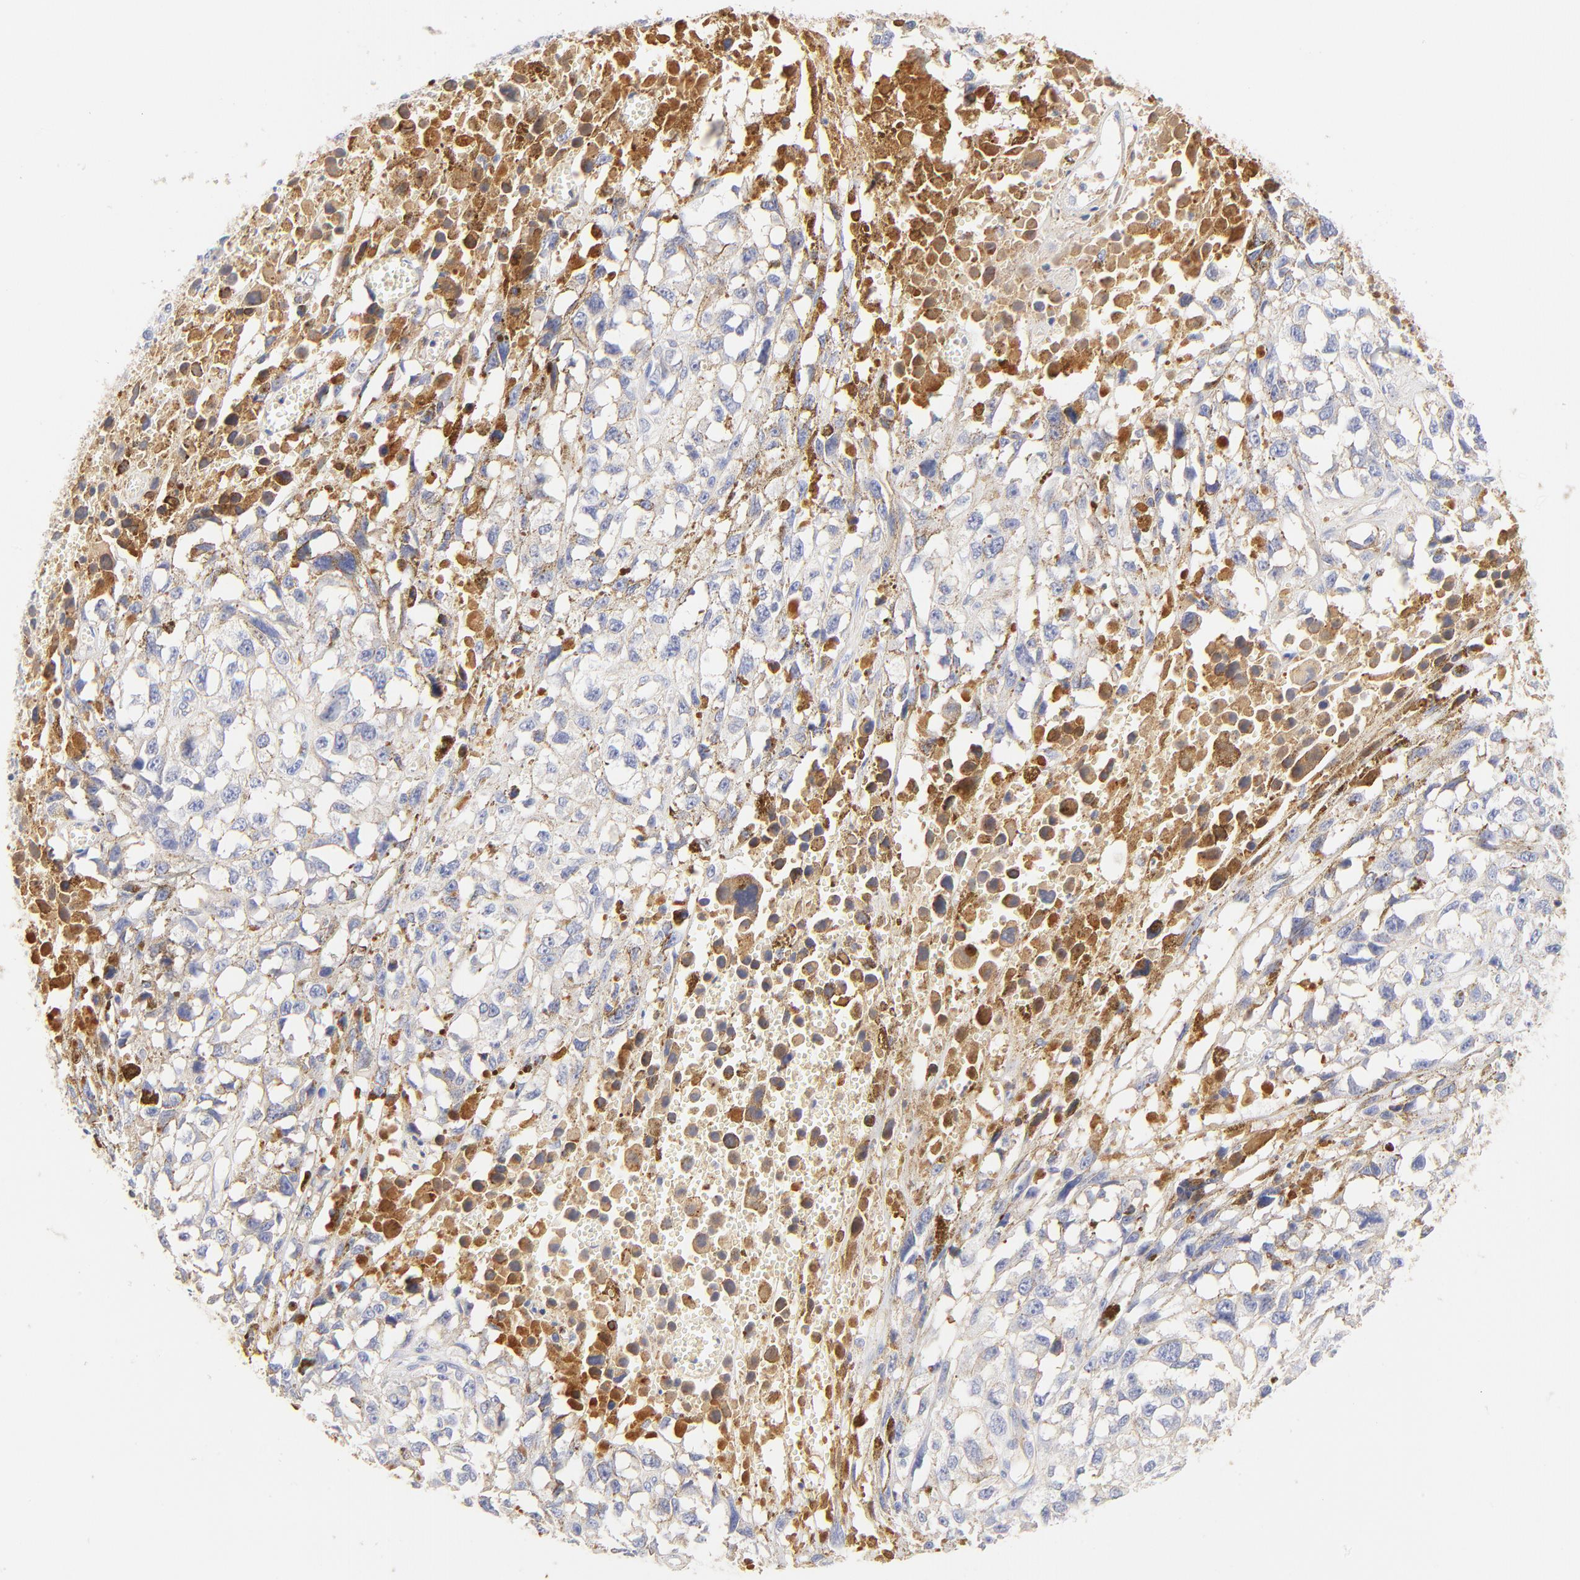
{"staining": {"intensity": "negative", "quantity": "none", "location": "none"}, "tissue": "melanoma", "cell_type": "Tumor cells", "image_type": "cancer", "snomed": [{"axis": "morphology", "description": "Malignant melanoma, Metastatic site"}, {"axis": "topography", "description": "Lymph node"}], "caption": "IHC photomicrograph of neoplastic tissue: human melanoma stained with DAB (3,3'-diaminobenzidine) displays no significant protein positivity in tumor cells.", "gene": "MDGA2", "patient": {"sex": "male", "age": 59}}